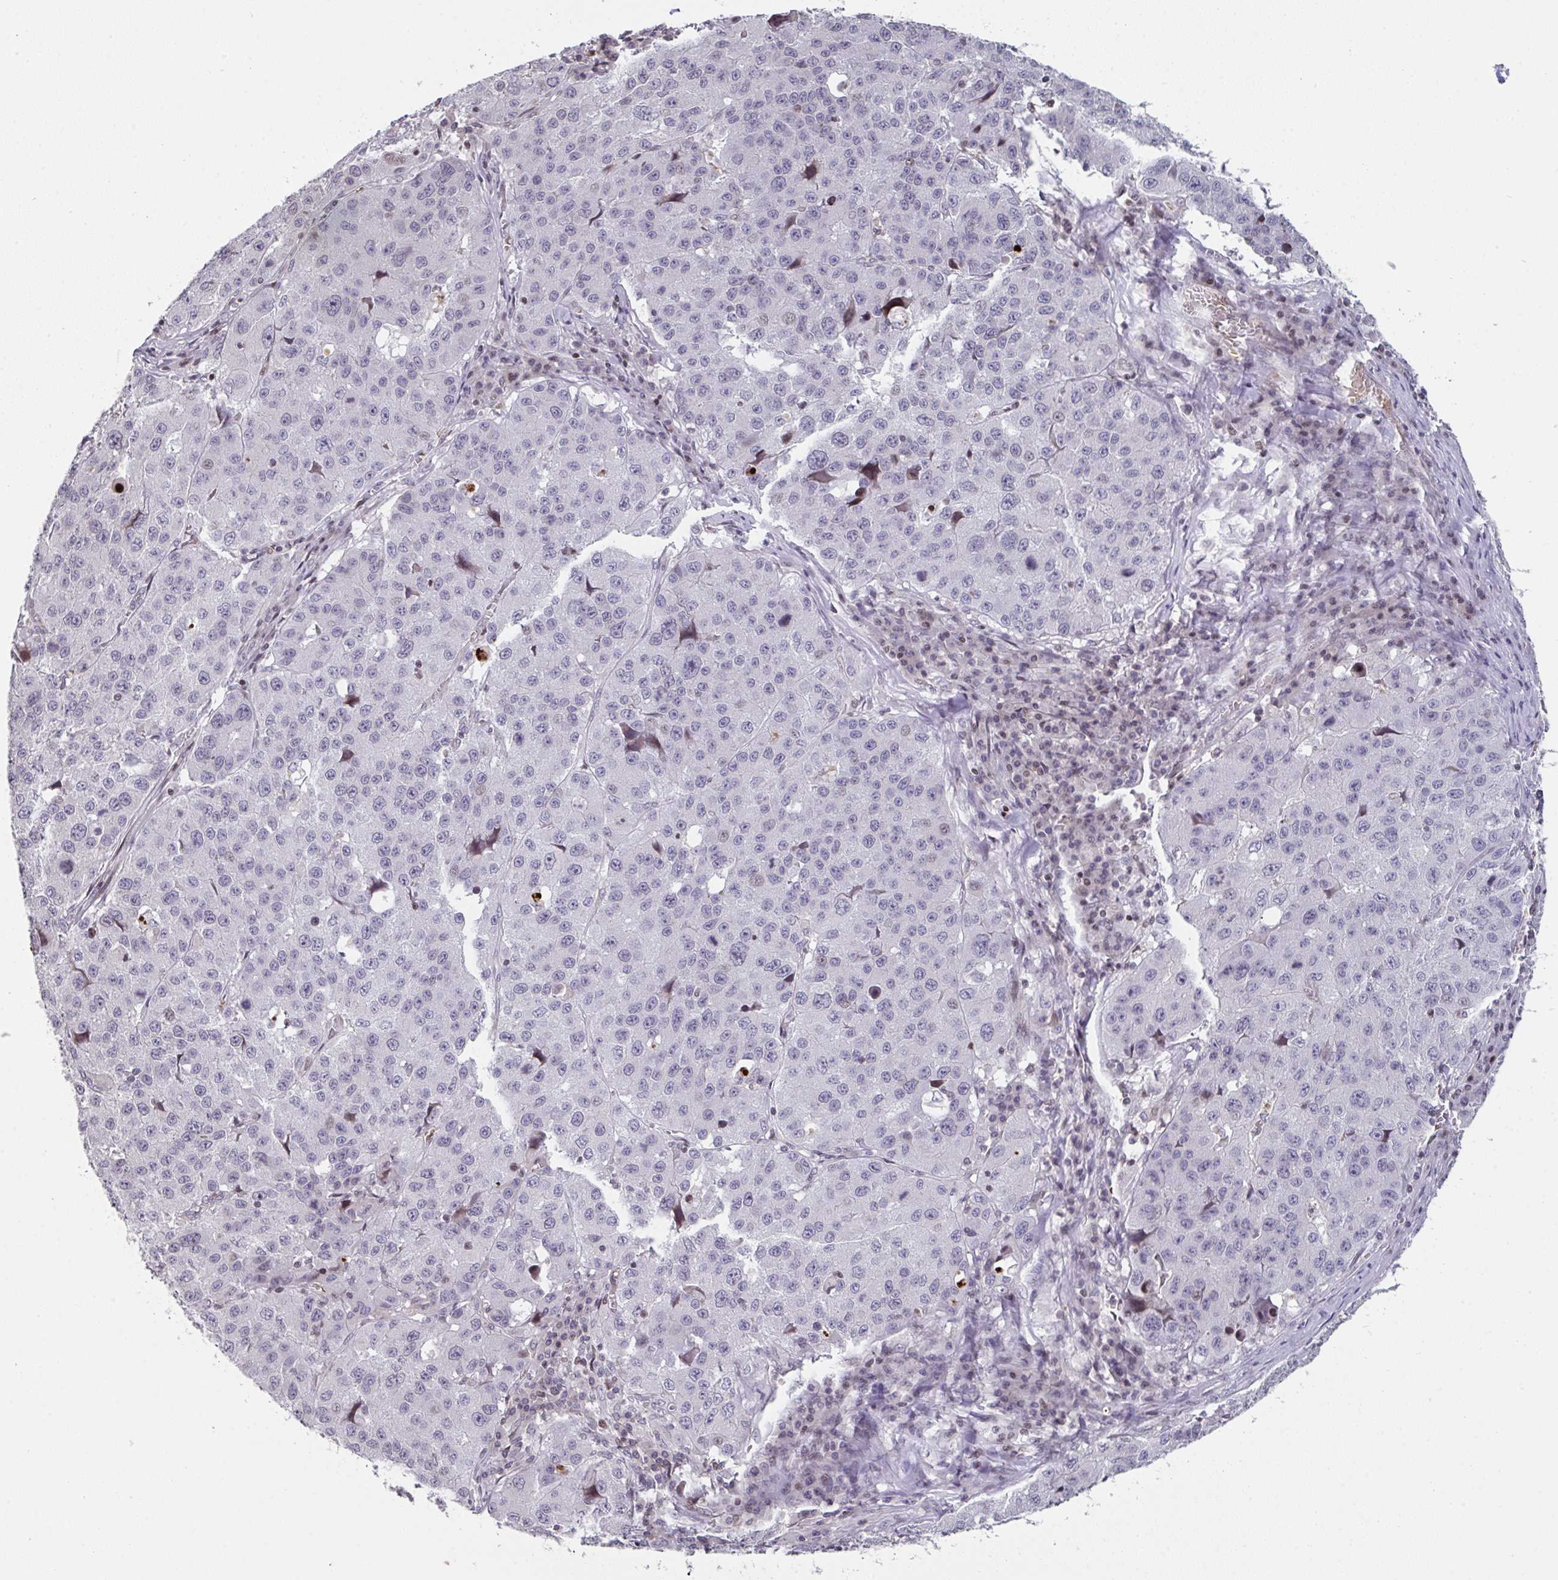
{"staining": {"intensity": "negative", "quantity": "none", "location": "none"}, "tissue": "stomach cancer", "cell_type": "Tumor cells", "image_type": "cancer", "snomed": [{"axis": "morphology", "description": "Adenocarcinoma, NOS"}, {"axis": "topography", "description": "Stomach"}], "caption": "Tumor cells are negative for protein expression in human adenocarcinoma (stomach).", "gene": "PCDHB8", "patient": {"sex": "male", "age": 71}}